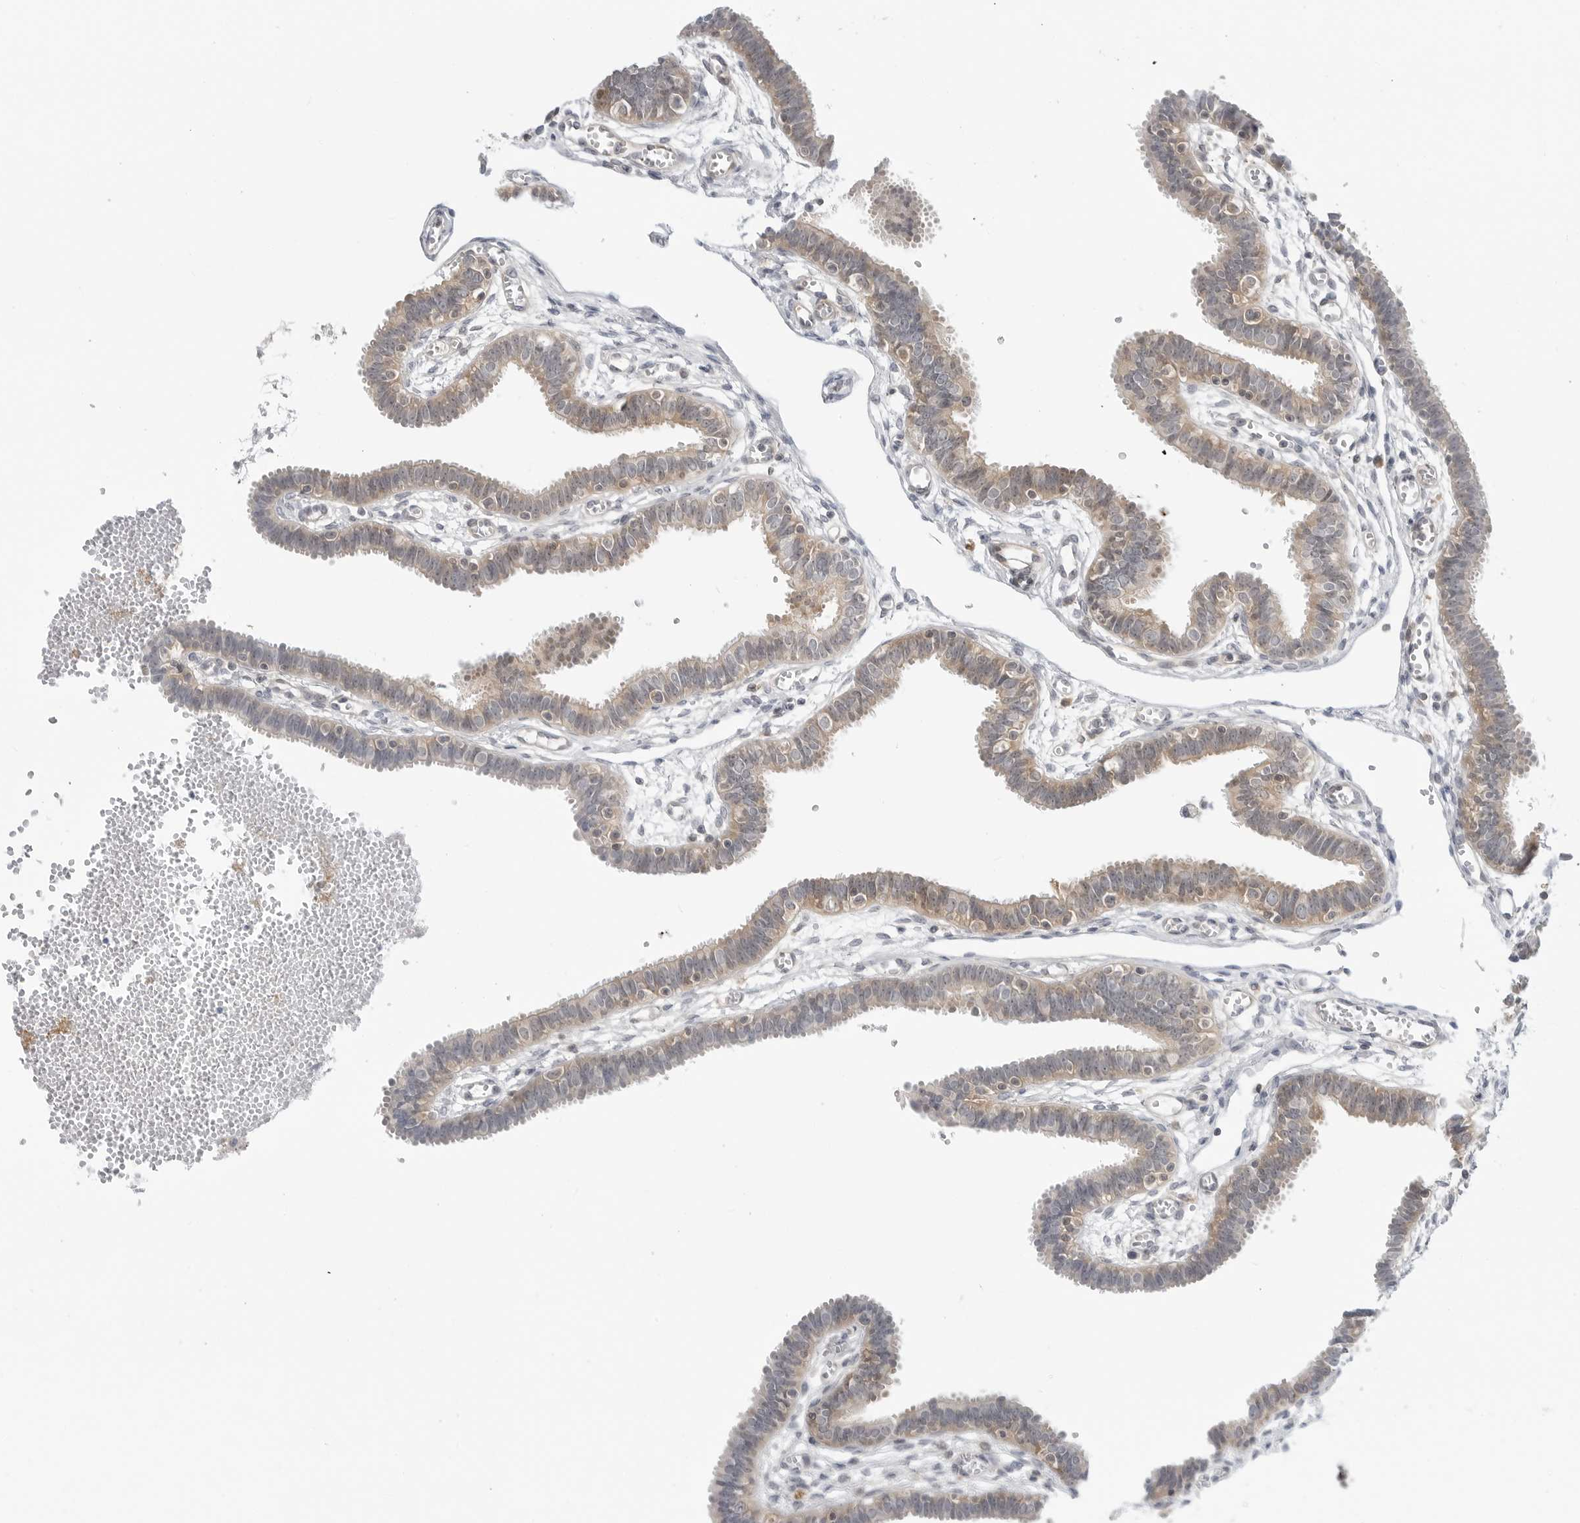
{"staining": {"intensity": "weak", "quantity": "25%-75%", "location": "cytoplasmic/membranous"}, "tissue": "fallopian tube", "cell_type": "Glandular cells", "image_type": "normal", "snomed": [{"axis": "morphology", "description": "Normal tissue, NOS"}, {"axis": "topography", "description": "Fallopian tube"}, {"axis": "topography", "description": "Placenta"}], "caption": "Protein expression analysis of unremarkable fallopian tube shows weak cytoplasmic/membranous expression in about 25%-75% of glandular cells. Nuclei are stained in blue.", "gene": "STXBP3", "patient": {"sex": "female", "age": 32}}